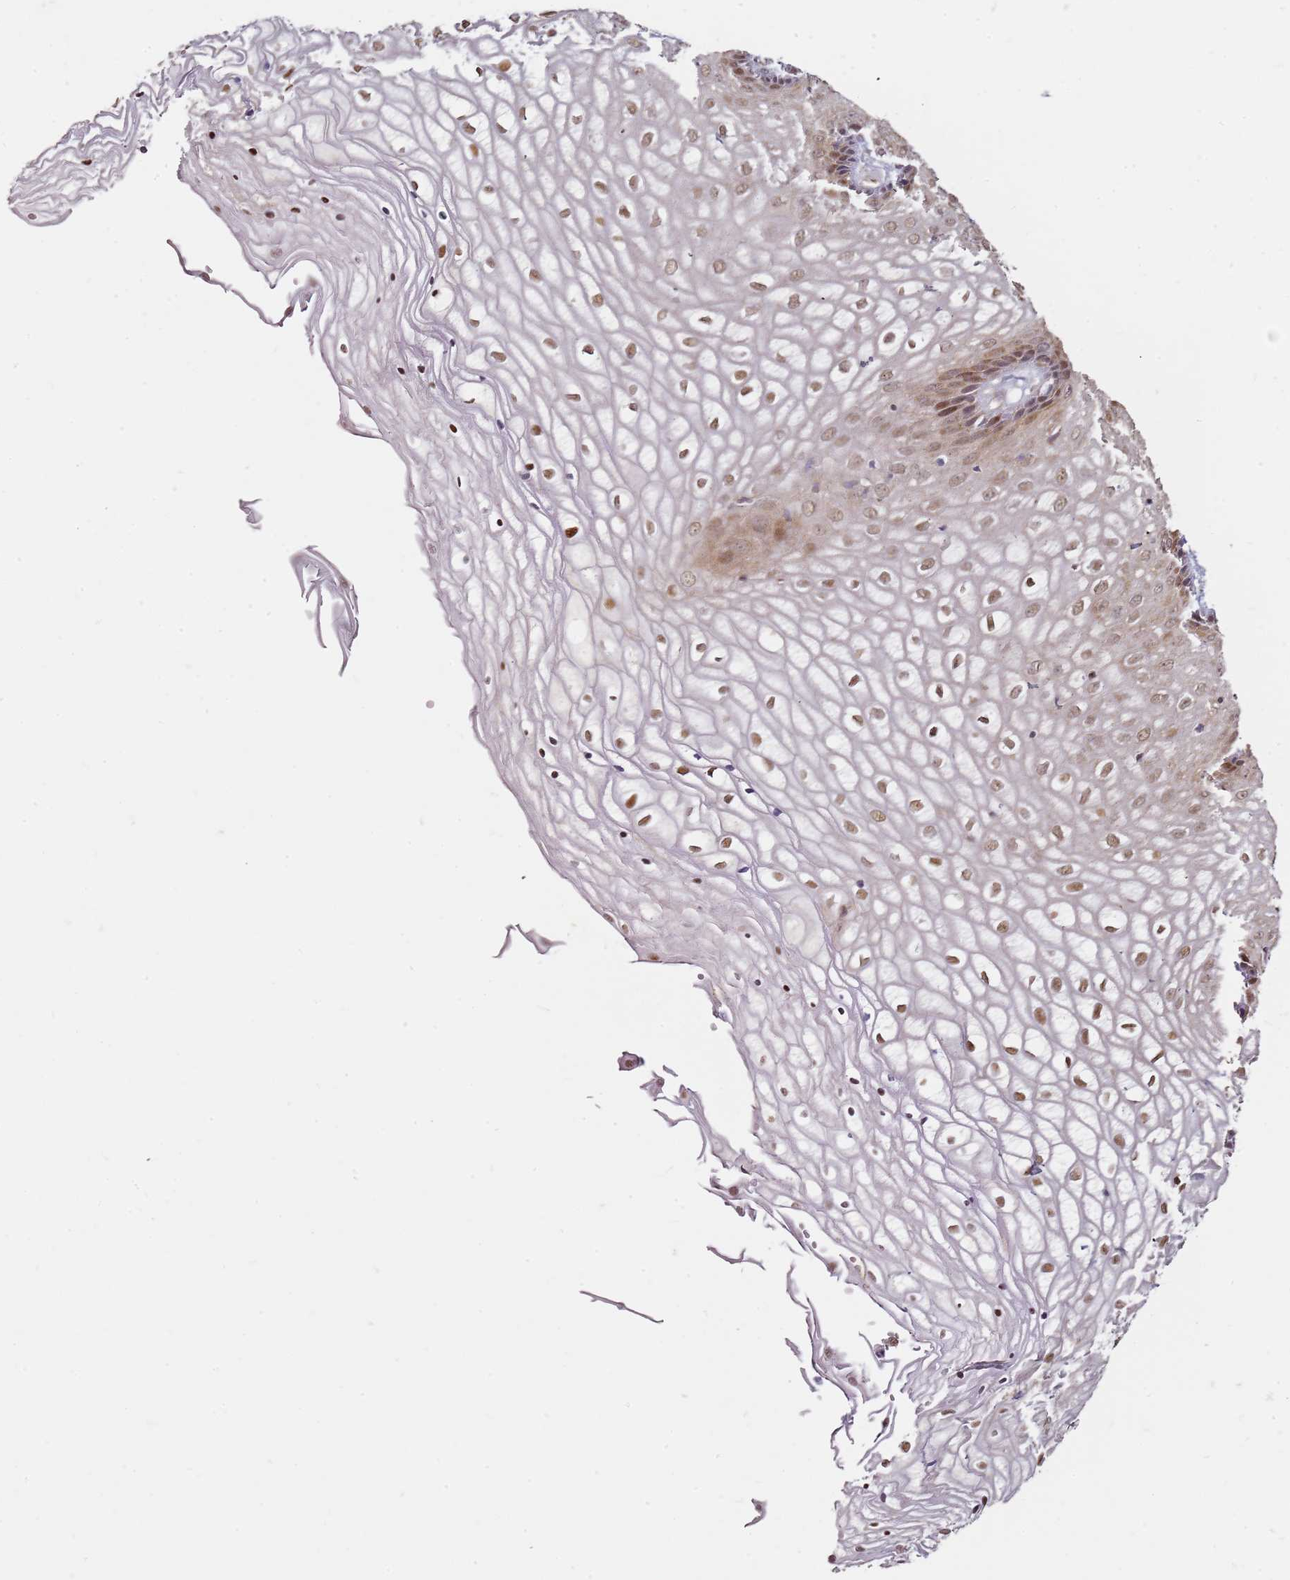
{"staining": {"intensity": "moderate", "quantity": "25%-75%", "location": "cytoplasmic/membranous,nuclear"}, "tissue": "vagina", "cell_type": "Squamous epithelial cells", "image_type": "normal", "snomed": [{"axis": "morphology", "description": "Normal tissue, NOS"}, {"axis": "topography", "description": "Vagina"}], "caption": "Moderate cytoplasmic/membranous,nuclear positivity for a protein is identified in about 25%-75% of squamous epithelial cells of benign vagina using immunohistochemistry.", "gene": "PSMD4", "patient": {"sex": "female", "age": 34}}